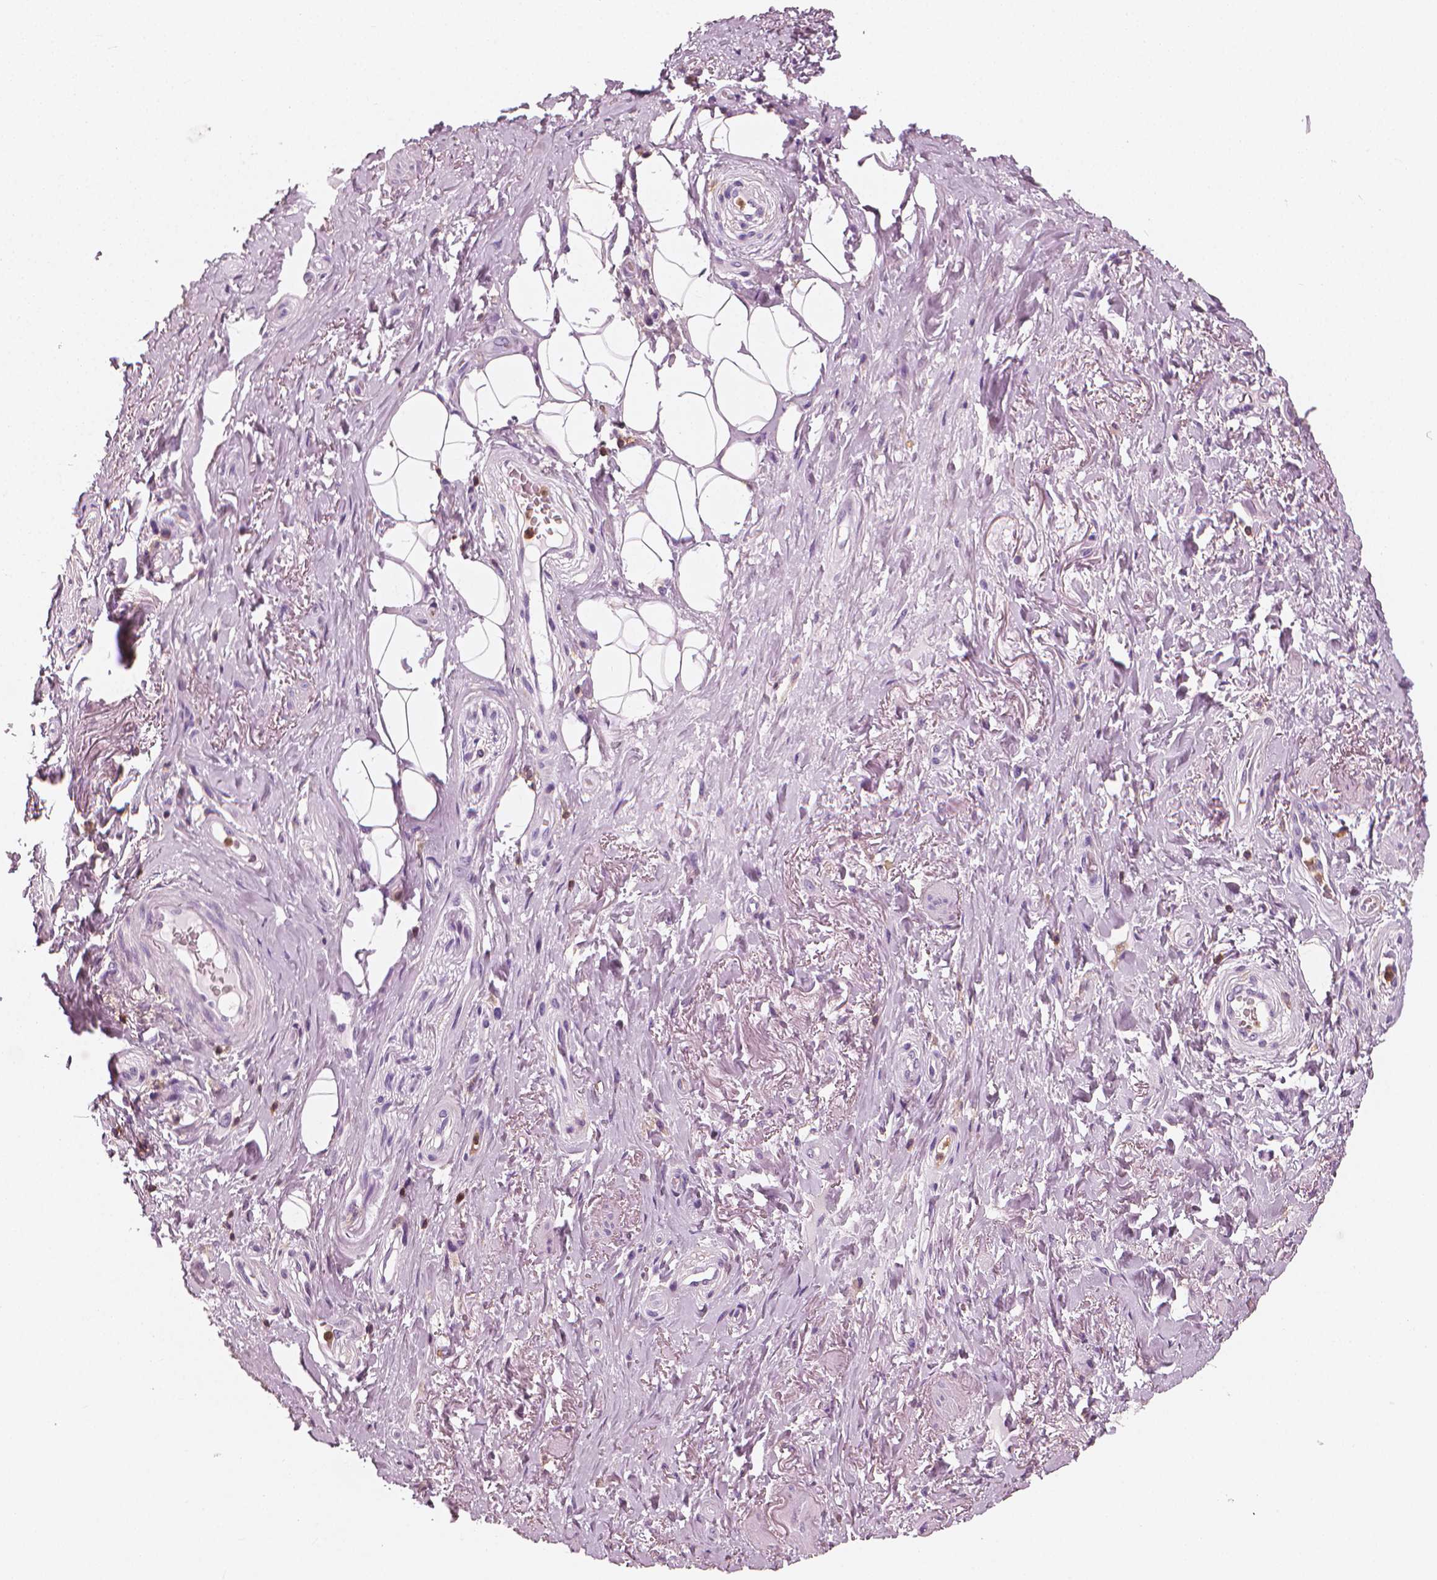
{"staining": {"intensity": "negative", "quantity": "none", "location": "none"}, "tissue": "adipose tissue", "cell_type": "Adipocytes", "image_type": "normal", "snomed": [{"axis": "morphology", "description": "Normal tissue, NOS"}, {"axis": "topography", "description": "Anal"}, {"axis": "topography", "description": "Peripheral nerve tissue"}], "caption": "The micrograph shows no staining of adipocytes in benign adipose tissue.", "gene": "PTPRC", "patient": {"sex": "male", "age": 53}}